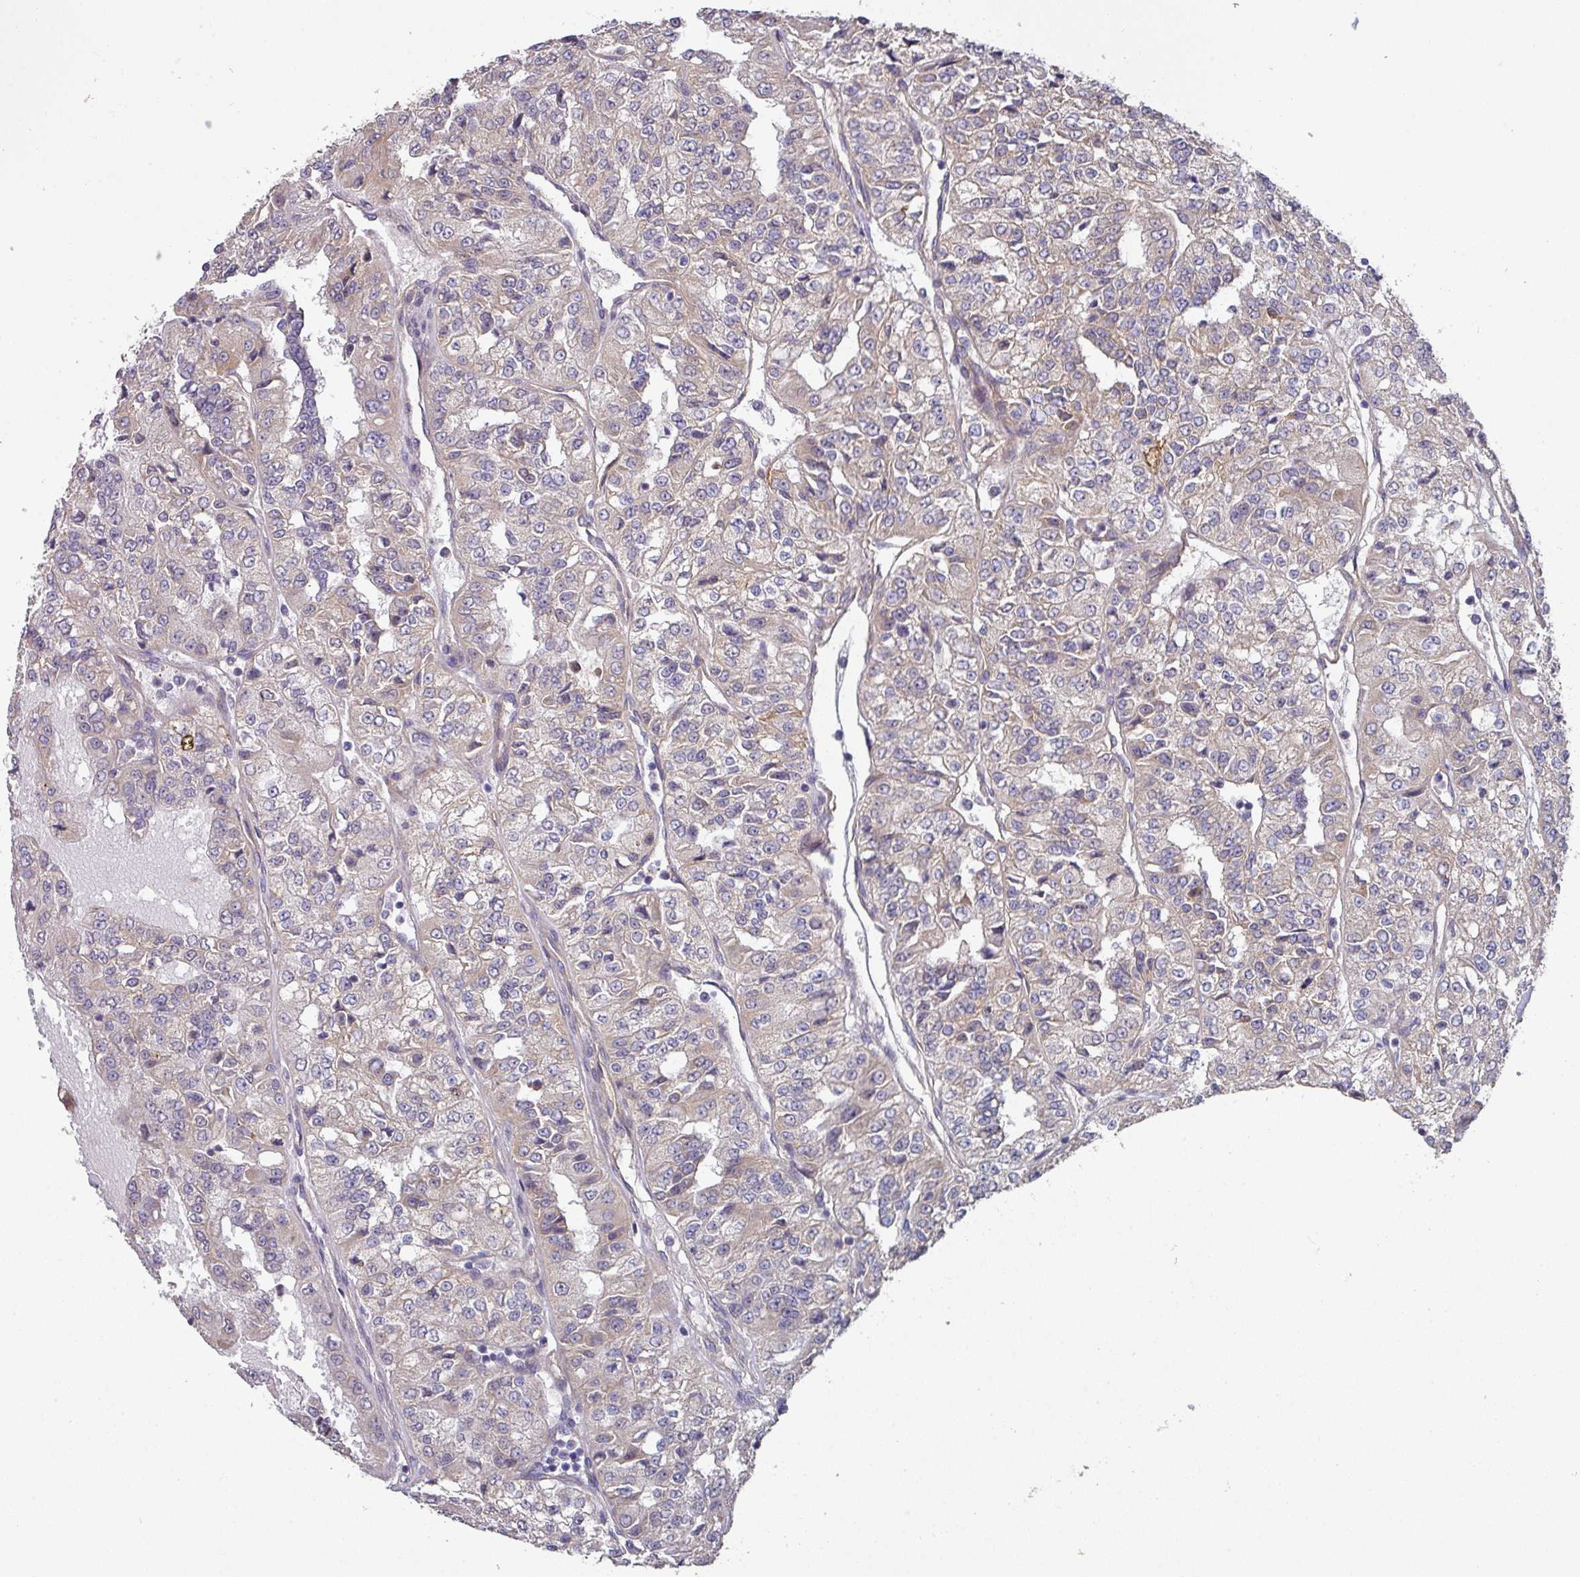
{"staining": {"intensity": "weak", "quantity": "<25%", "location": "cytoplasmic/membranous"}, "tissue": "renal cancer", "cell_type": "Tumor cells", "image_type": "cancer", "snomed": [{"axis": "morphology", "description": "Adenocarcinoma, NOS"}, {"axis": "topography", "description": "Kidney"}], "caption": "Immunohistochemistry histopathology image of renal adenocarcinoma stained for a protein (brown), which demonstrates no expression in tumor cells. (IHC, brightfield microscopy, high magnification).", "gene": "DCAF12L2", "patient": {"sex": "female", "age": 63}}